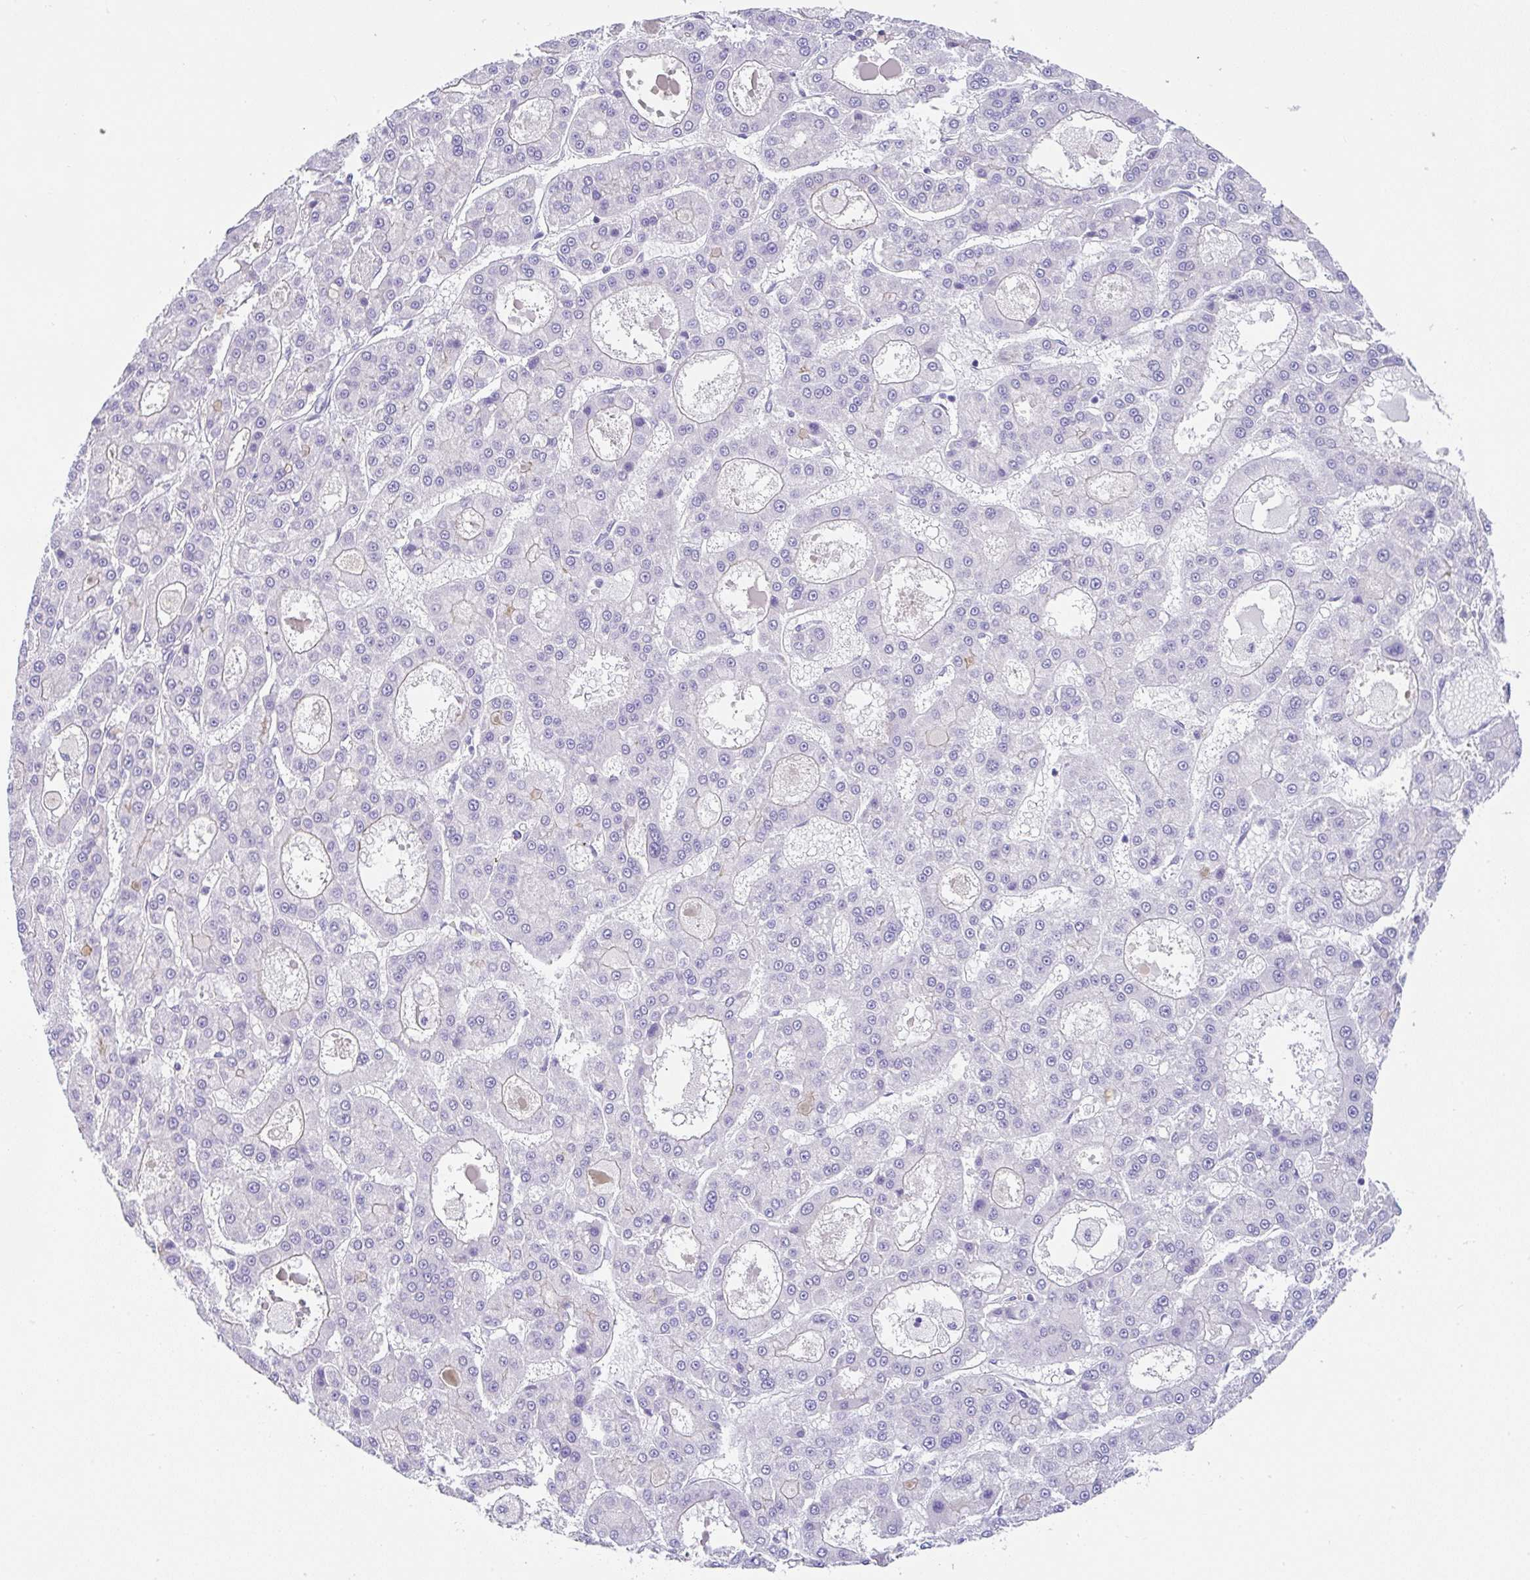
{"staining": {"intensity": "negative", "quantity": "none", "location": "none"}, "tissue": "liver cancer", "cell_type": "Tumor cells", "image_type": "cancer", "snomed": [{"axis": "morphology", "description": "Carcinoma, Hepatocellular, NOS"}, {"axis": "topography", "description": "Liver"}], "caption": "Histopathology image shows no significant protein staining in tumor cells of liver cancer (hepatocellular carcinoma).", "gene": "CGNL1", "patient": {"sex": "male", "age": 70}}